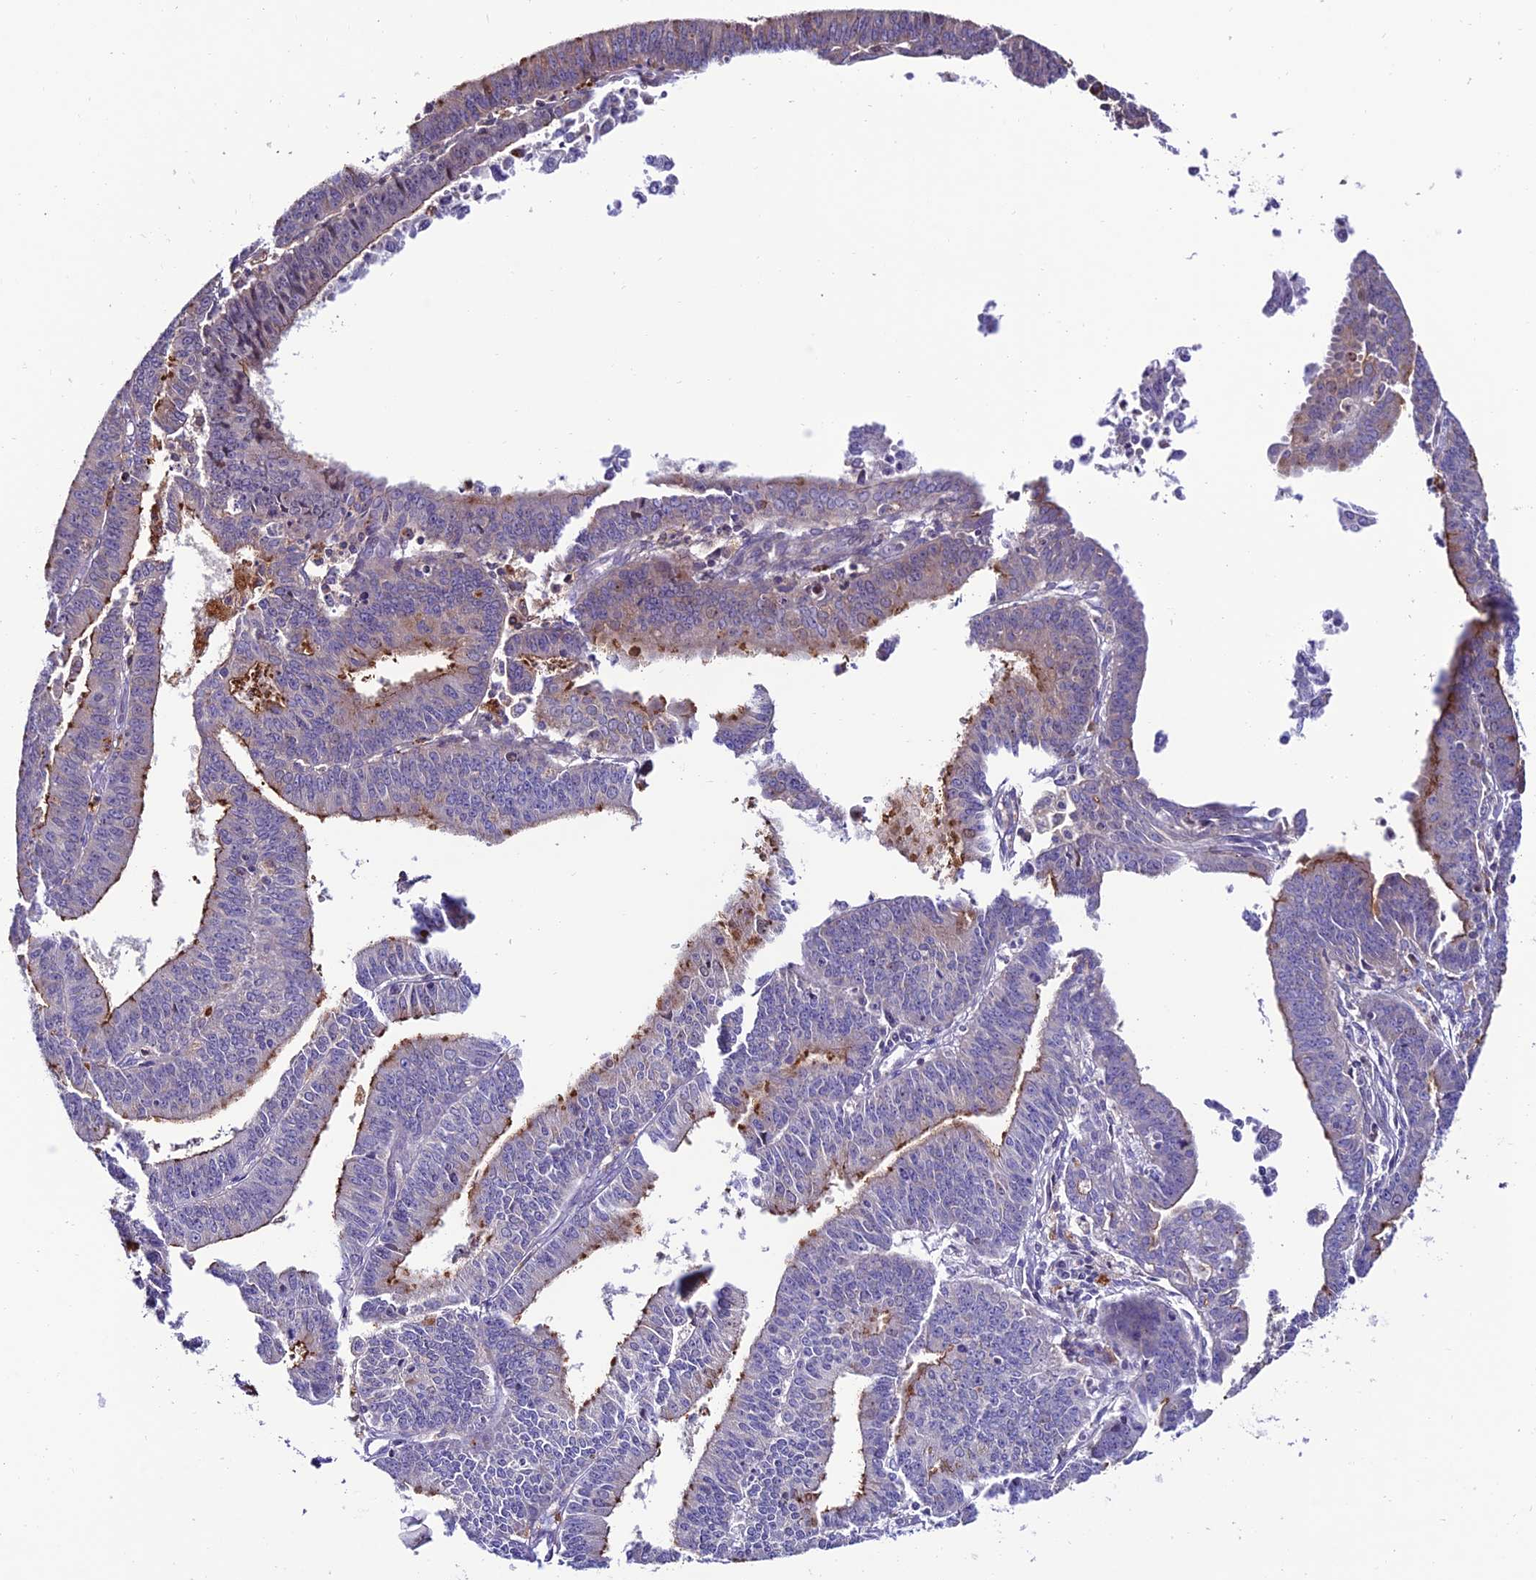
{"staining": {"intensity": "weak", "quantity": "<25%", "location": "cytoplasmic/membranous"}, "tissue": "endometrial cancer", "cell_type": "Tumor cells", "image_type": "cancer", "snomed": [{"axis": "morphology", "description": "Adenocarcinoma, NOS"}, {"axis": "topography", "description": "Endometrium"}], "caption": "The image demonstrates no significant positivity in tumor cells of adenocarcinoma (endometrial).", "gene": "ARHGEF18", "patient": {"sex": "female", "age": 73}}